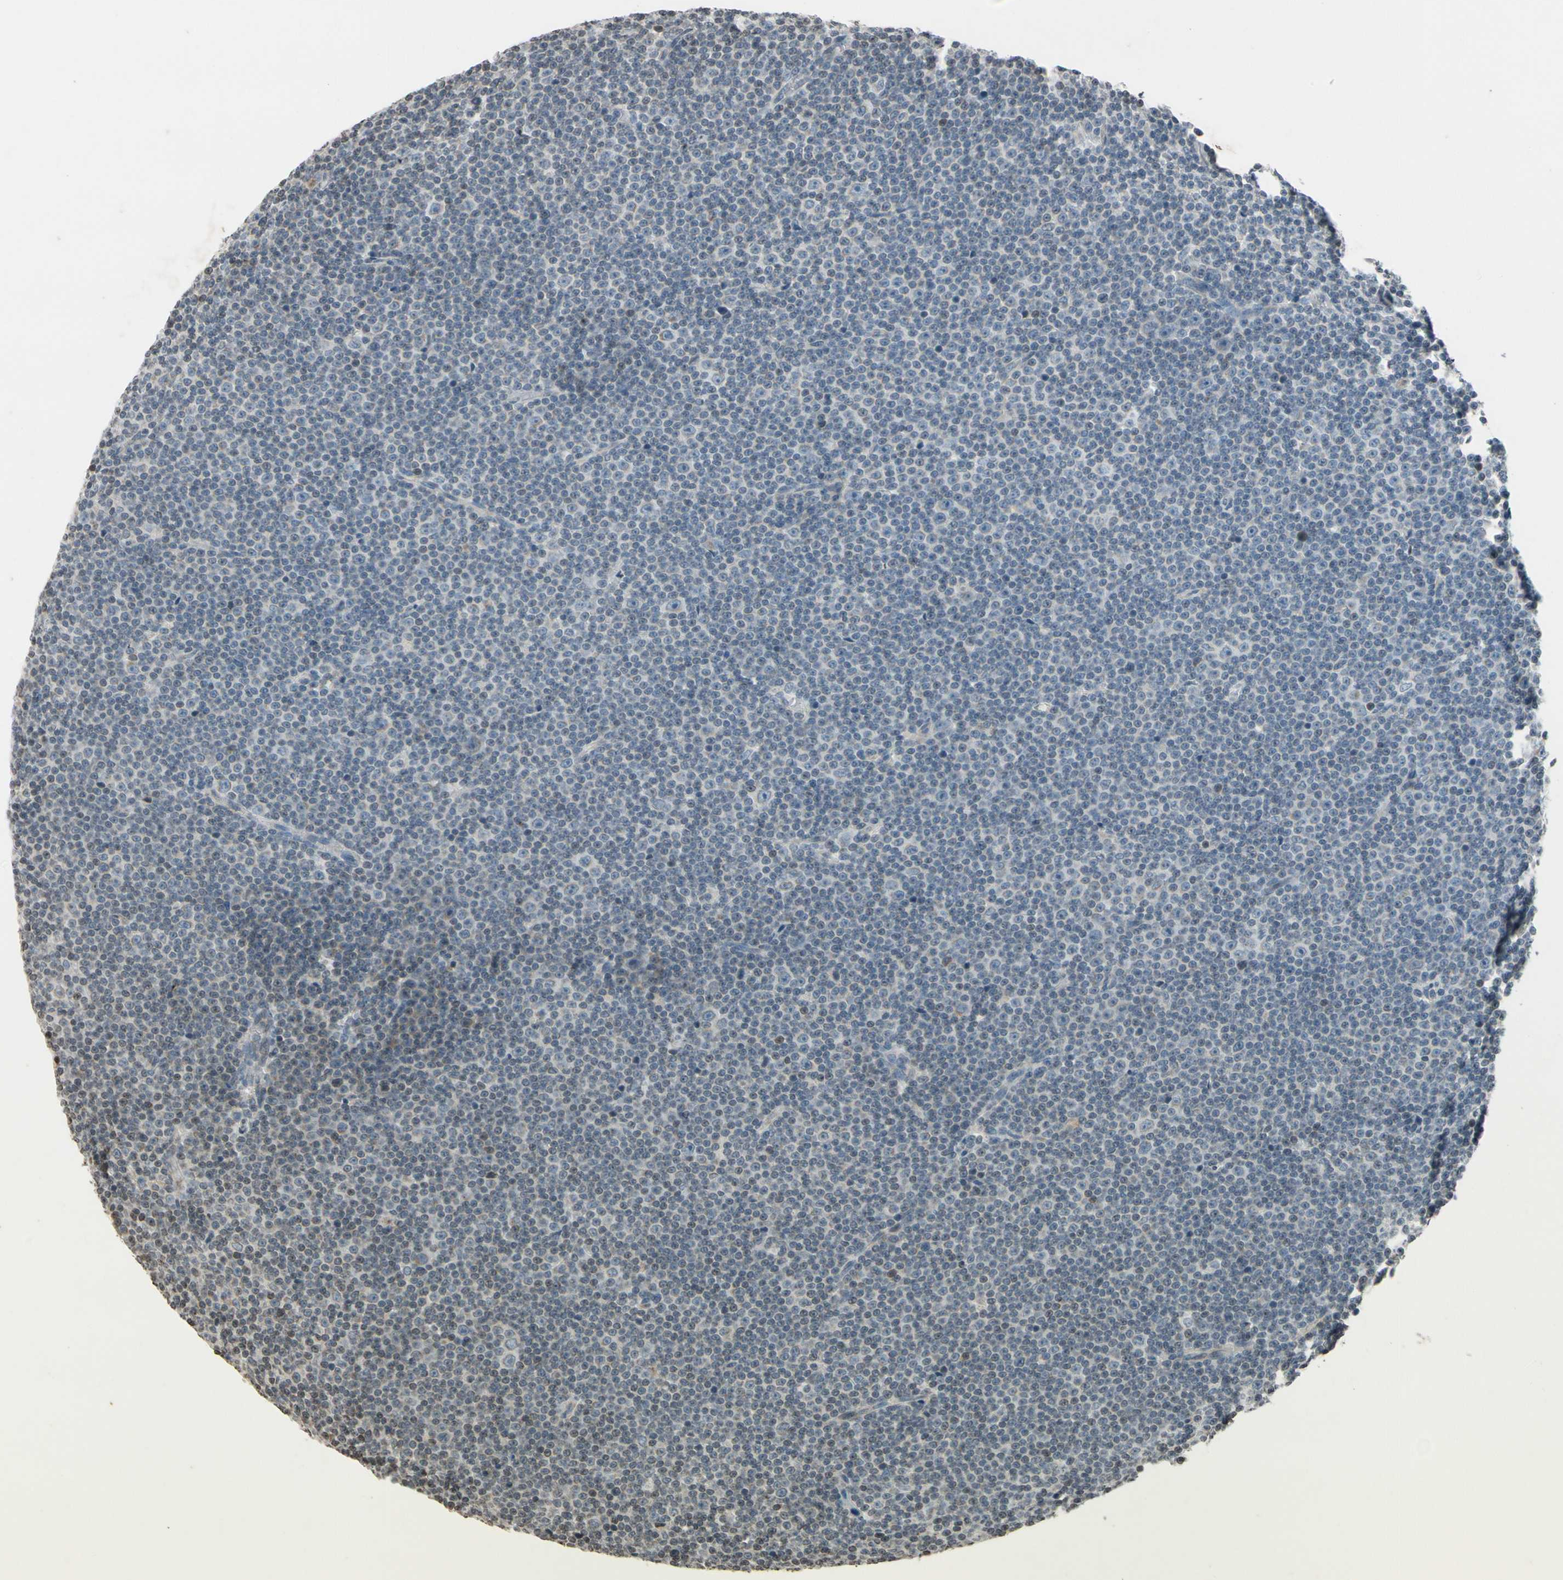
{"staining": {"intensity": "negative", "quantity": "none", "location": "none"}, "tissue": "lymphoma", "cell_type": "Tumor cells", "image_type": "cancer", "snomed": [{"axis": "morphology", "description": "Malignant lymphoma, non-Hodgkin's type, Low grade"}, {"axis": "topography", "description": "Lymph node"}], "caption": "High power microscopy image of an immunohistochemistry (IHC) image of low-grade malignant lymphoma, non-Hodgkin's type, revealing no significant expression in tumor cells. (Immunohistochemistry (ihc), brightfield microscopy, high magnification).", "gene": "CLDN11", "patient": {"sex": "female", "age": 67}}